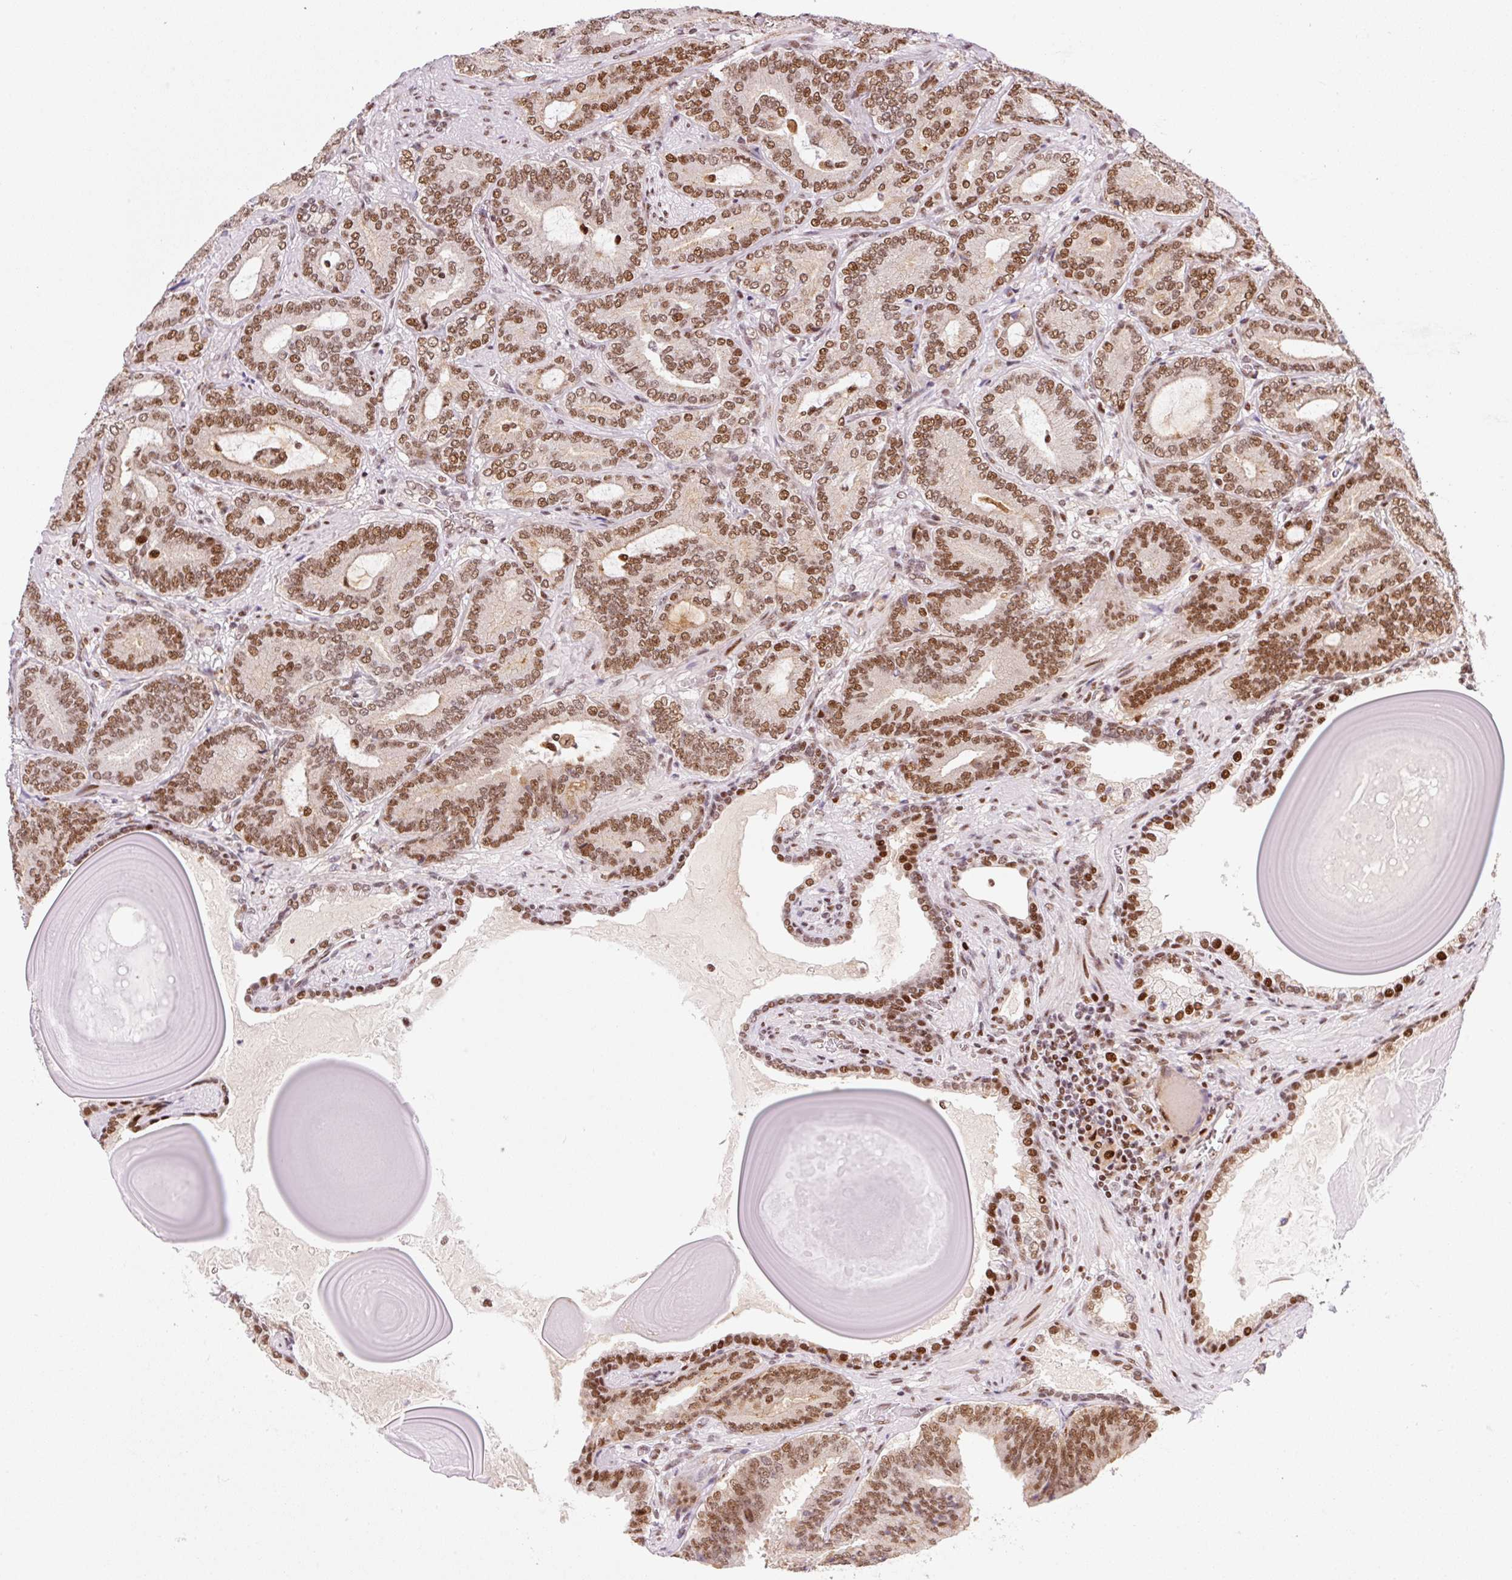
{"staining": {"intensity": "moderate", "quantity": ">75%", "location": "nuclear"}, "tissue": "prostate cancer", "cell_type": "Tumor cells", "image_type": "cancer", "snomed": [{"axis": "morphology", "description": "Adenocarcinoma, High grade"}, {"axis": "topography", "description": "Prostate"}], "caption": "IHC (DAB (3,3'-diaminobenzidine)) staining of prostate cancer (high-grade adenocarcinoma) displays moderate nuclear protein expression in about >75% of tumor cells. The protein is shown in brown color, while the nuclei are stained blue.", "gene": "GPR139", "patient": {"sex": "male", "age": 62}}